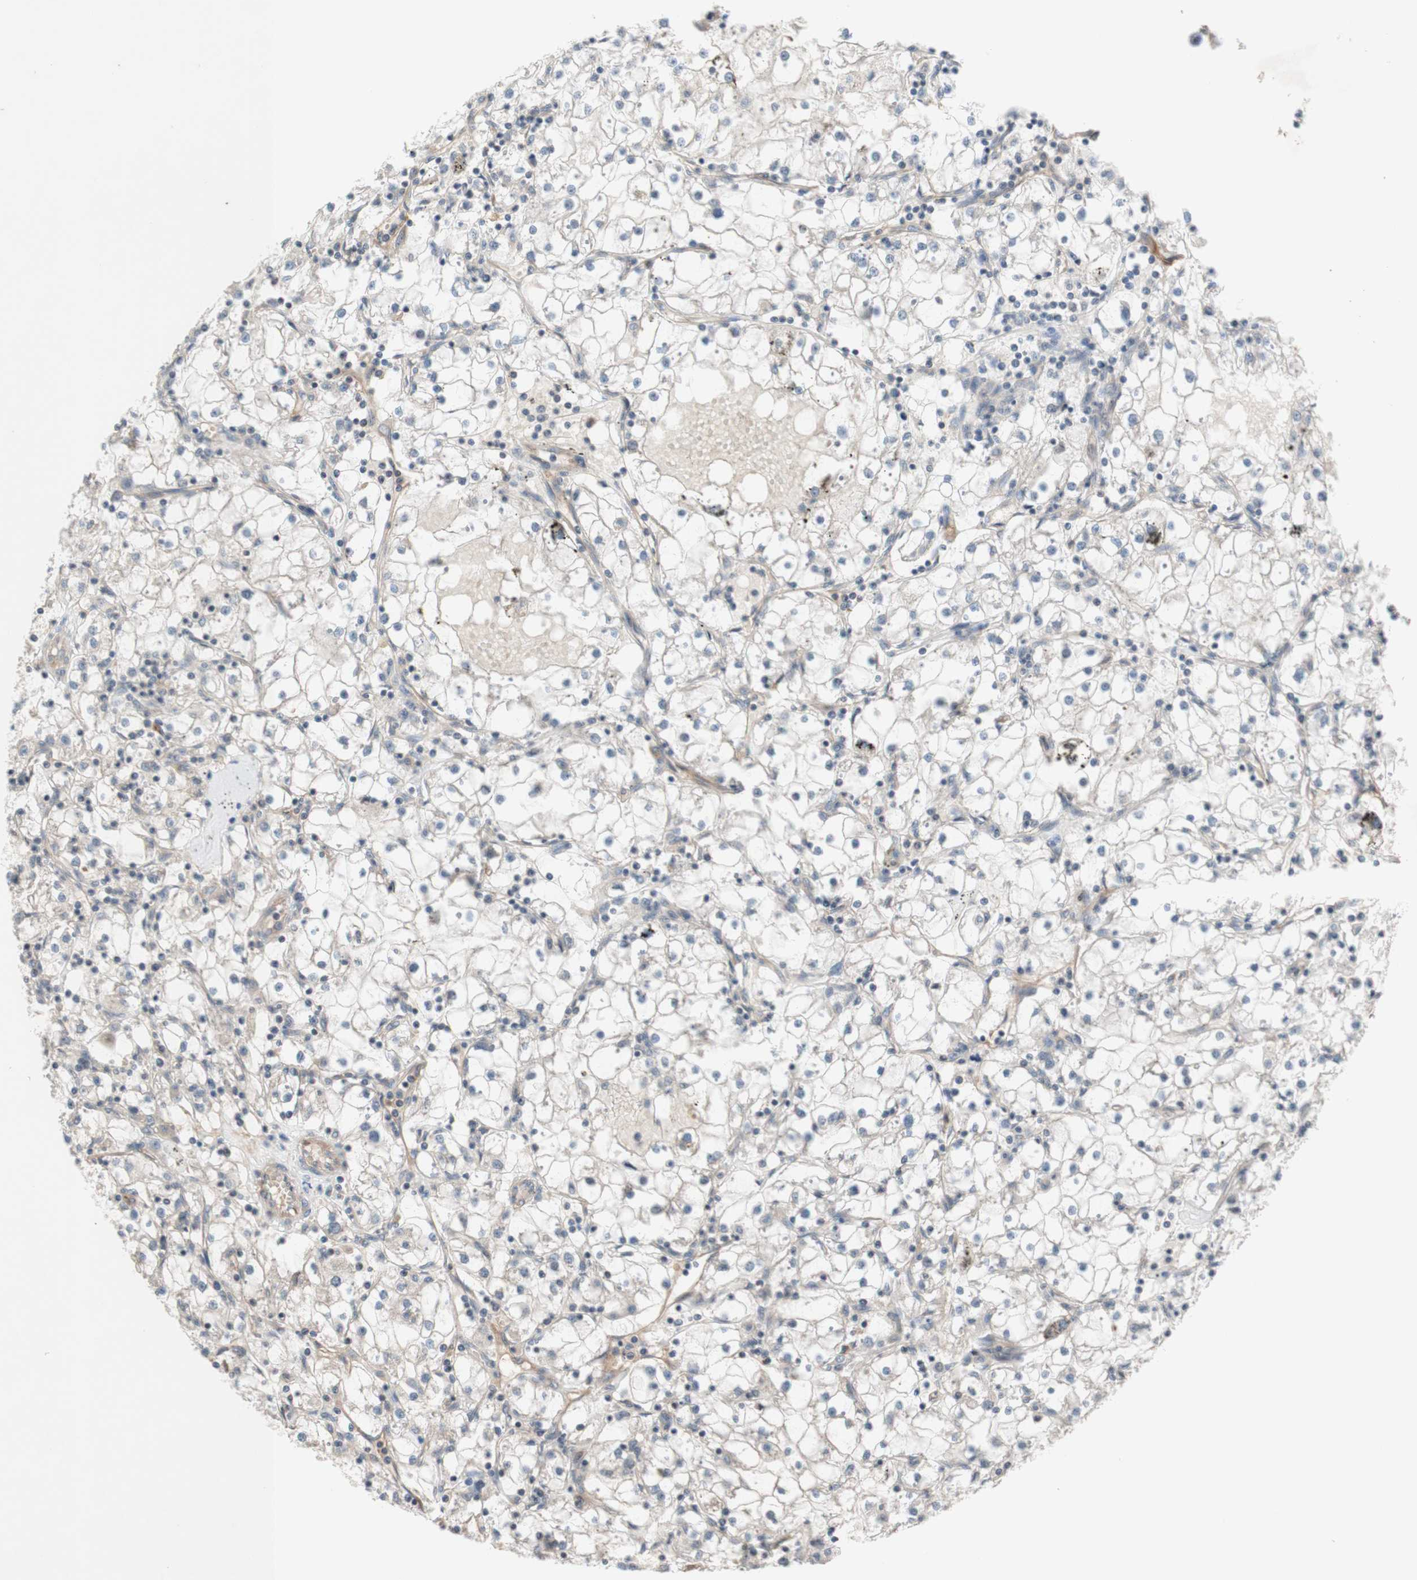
{"staining": {"intensity": "weak", "quantity": "<25%", "location": "cytoplasmic/membranous"}, "tissue": "renal cancer", "cell_type": "Tumor cells", "image_type": "cancer", "snomed": [{"axis": "morphology", "description": "Adenocarcinoma, NOS"}, {"axis": "topography", "description": "Kidney"}], "caption": "IHC micrograph of human renal adenocarcinoma stained for a protein (brown), which displays no staining in tumor cells.", "gene": "CD55", "patient": {"sex": "male", "age": 56}}